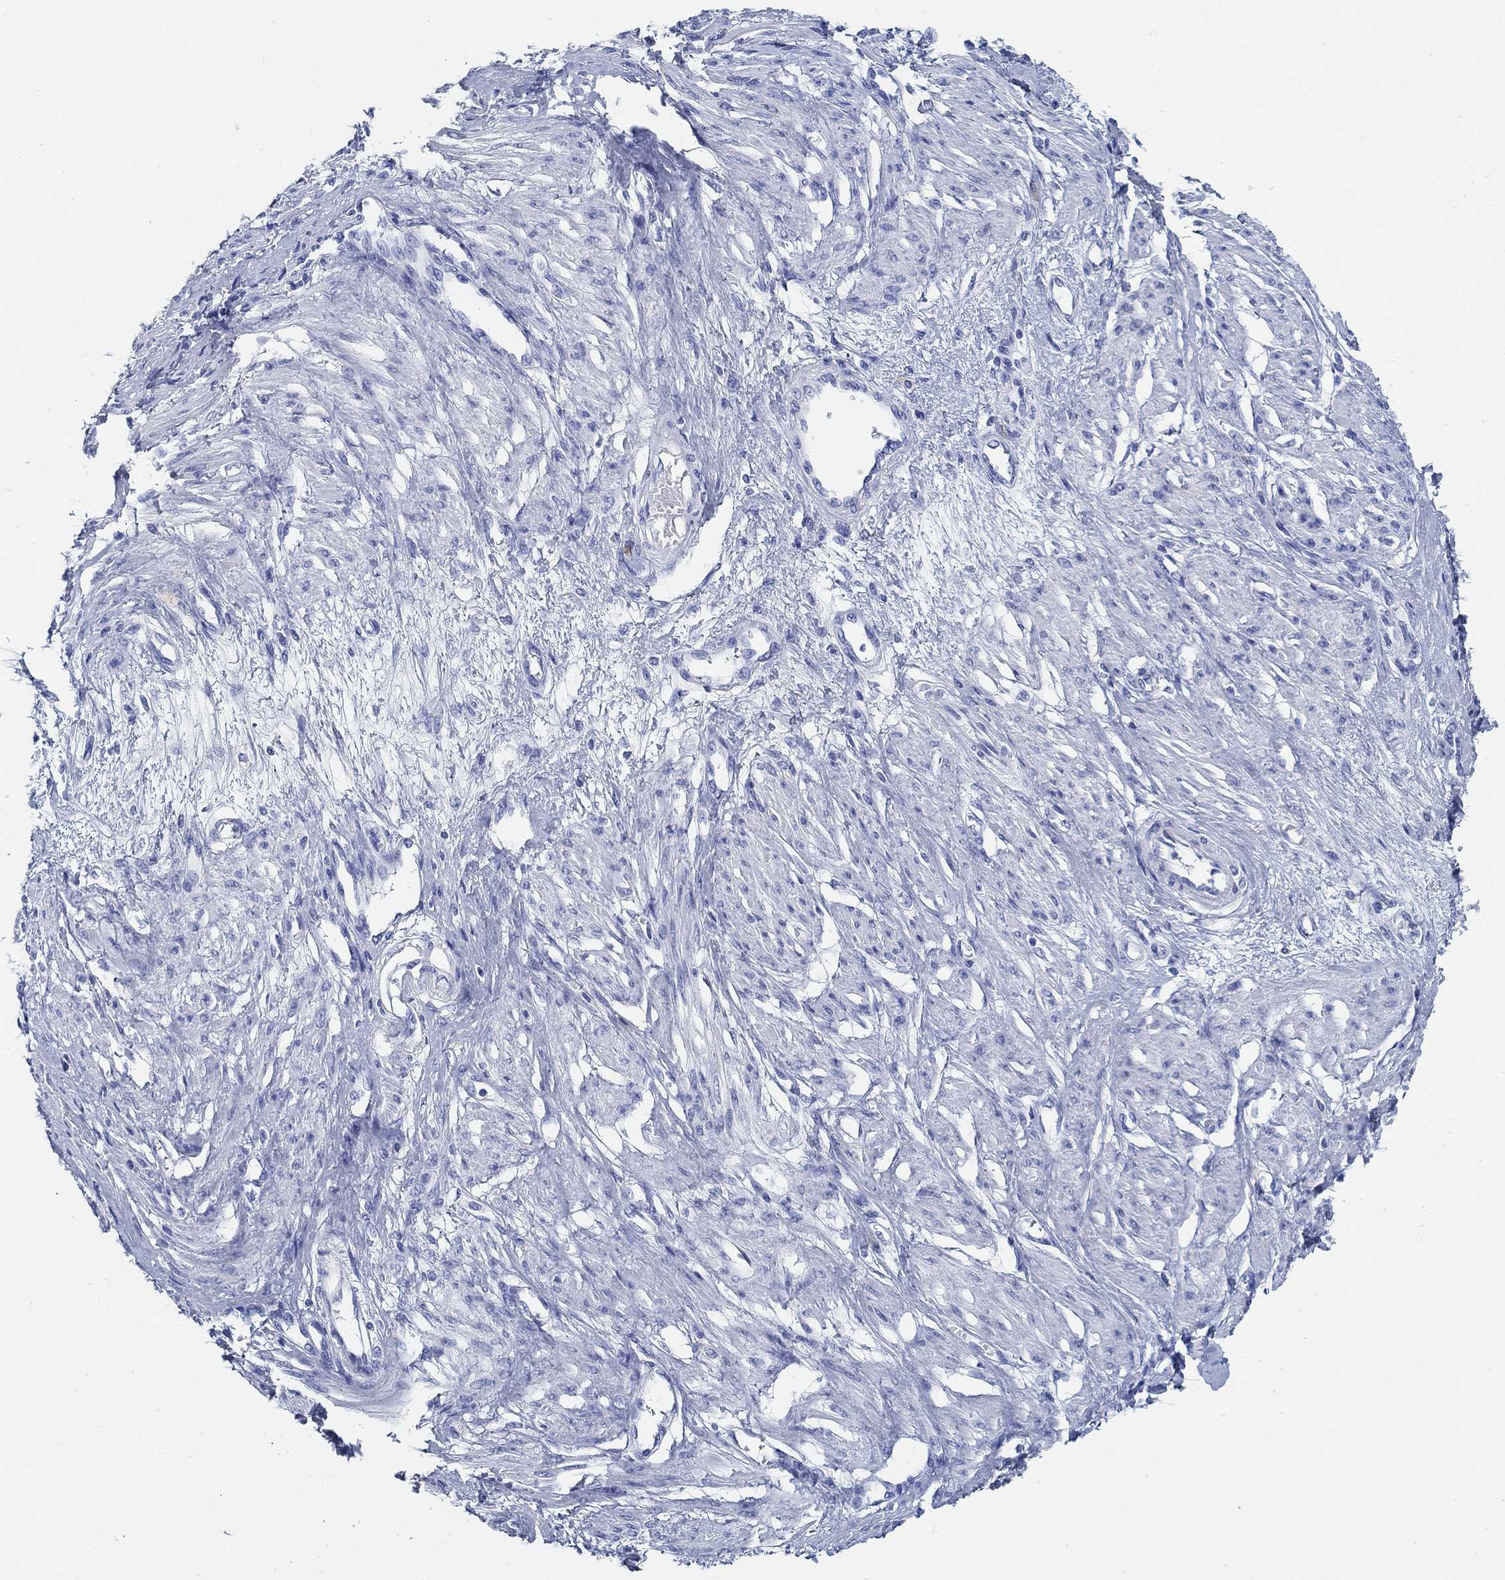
{"staining": {"intensity": "negative", "quantity": "none", "location": "none"}, "tissue": "smooth muscle", "cell_type": "Smooth muscle cells", "image_type": "normal", "snomed": [{"axis": "morphology", "description": "Normal tissue, NOS"}, {"axis": "topography", "description": "Smooth muscle"}, {"axis": "topography", "description": "Uterus"}], "caption": "DAB immunohistochemical staining of unremarkable smooth muscle displays no significant staining in smooth muscle cells.", "gene": "SLC45A1", "patient": {"sex": "female", "age": 39}}